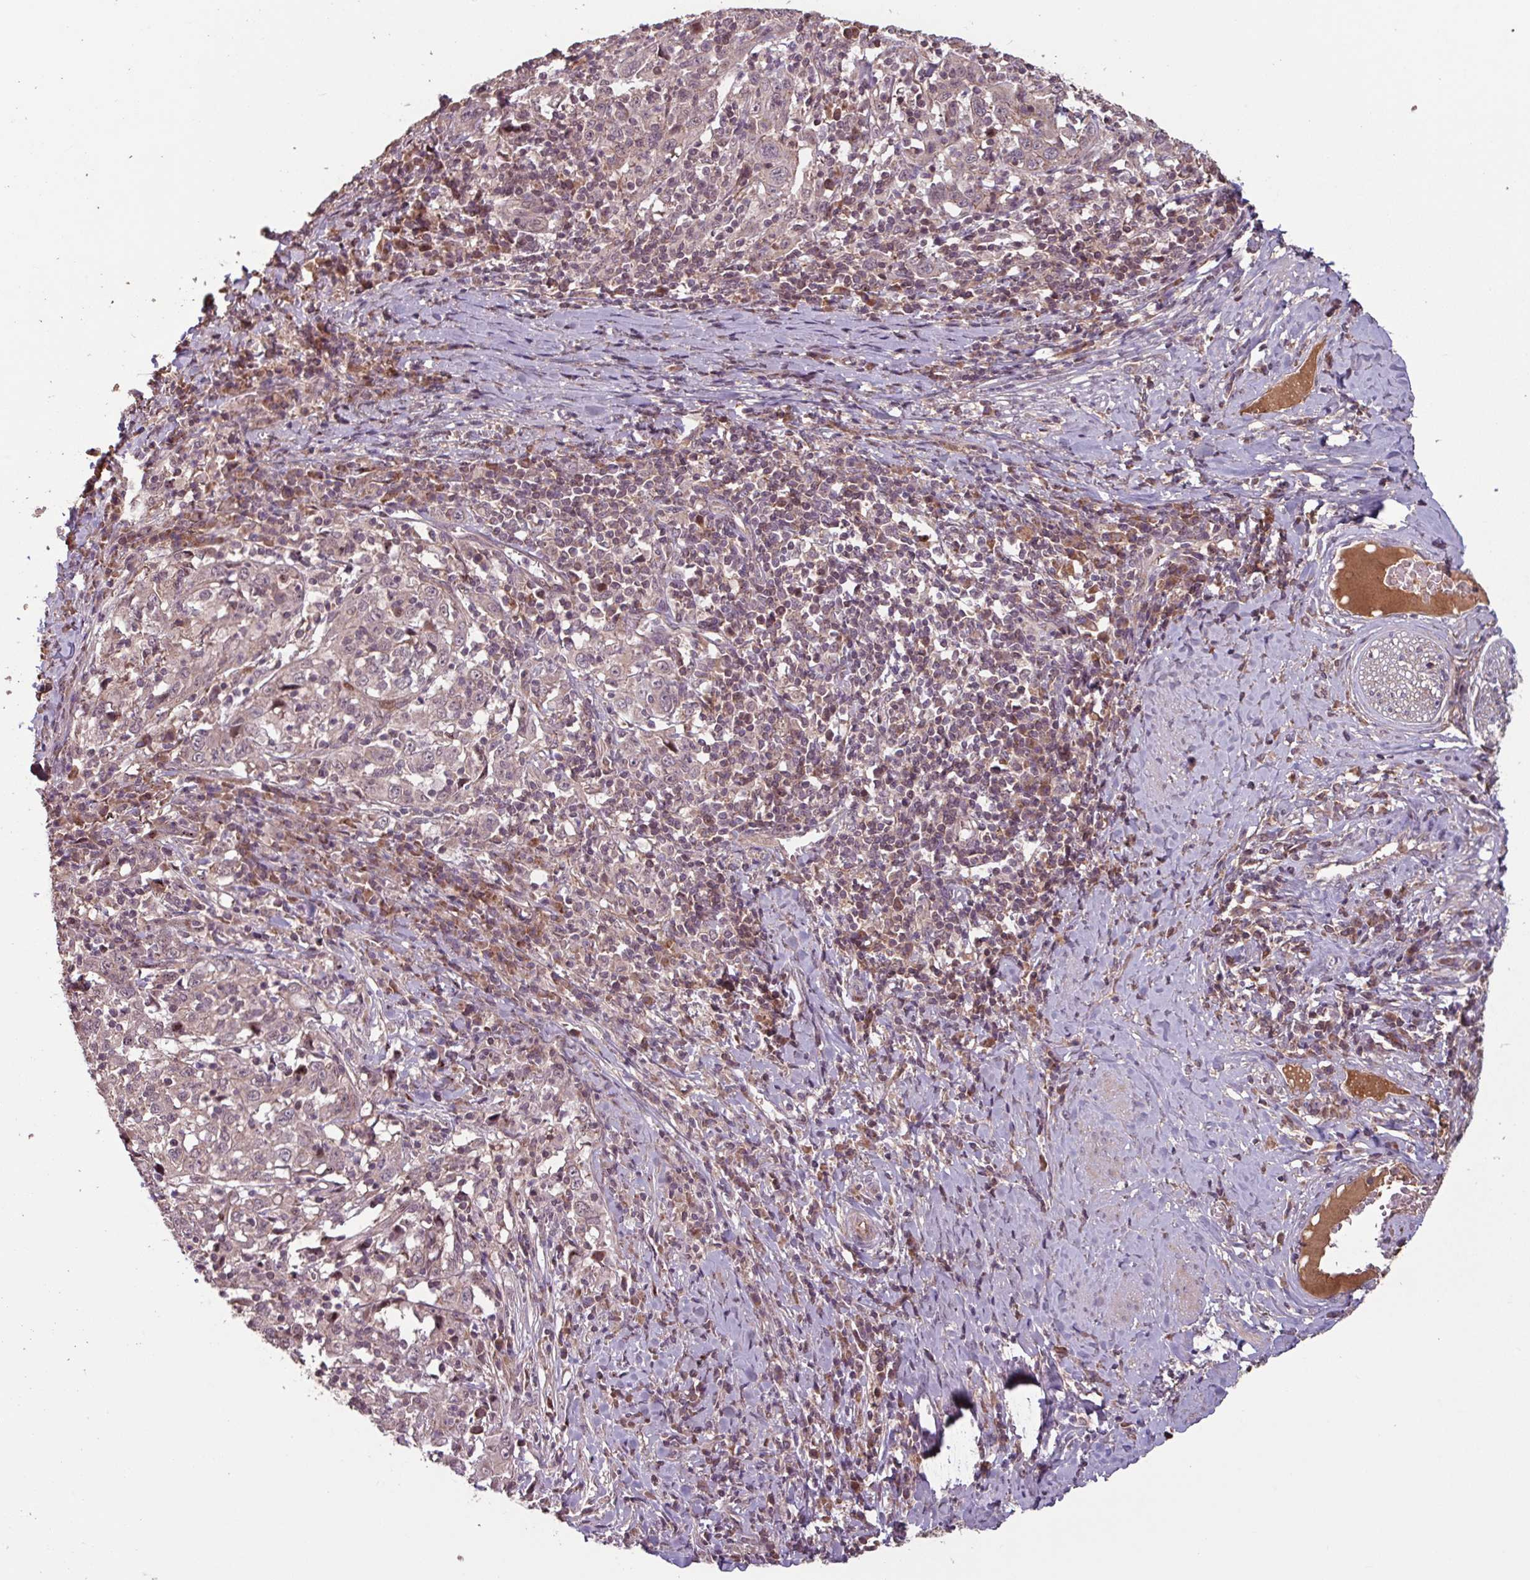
{"staining": {"intensity": "weak", "quantity": "<25%", "location": "nuclear"}, "tissue": "cervical cancer", "cell_type": "Tumor cells", "image_type": "cancer", "snomed": [{"axis": "morphology", "description": "Squamous cell carcinoma, NOS"}, {"axis": "topography", "description": "Cervix"}], "caption": "This is an immunohistochemistry (IHC) photomicrograph of human squamous cell carcinoma (cervical). There is no expression in tumor cells.", "gene": "TMEM88", "patient": {"sex": "female", "age": 46}}